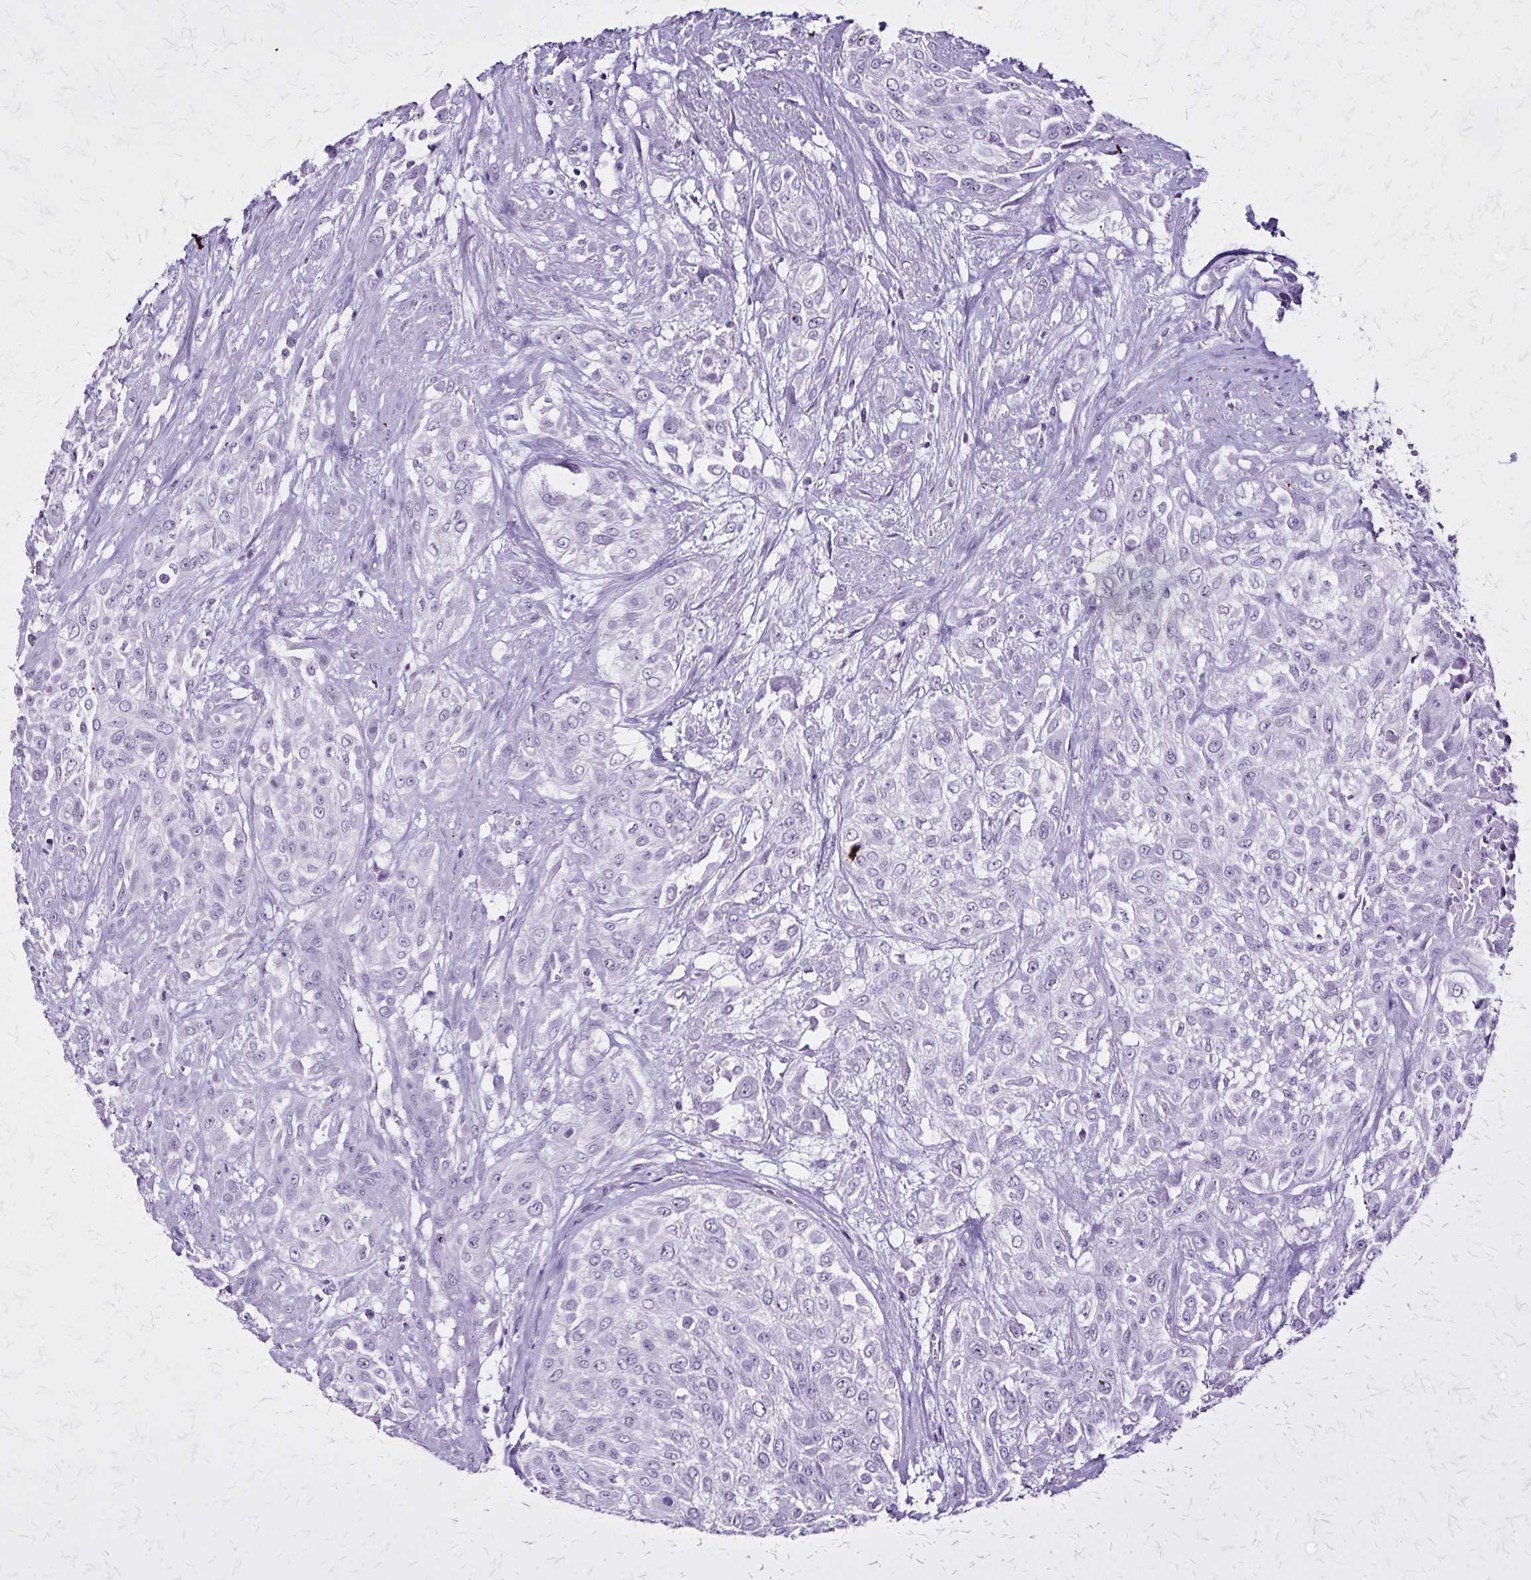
{"staining": {"intensity": "negative", "quantity": "none", "location": "none"}, "tissue": "urothelial cancer", "cell_type": "Tumor cells", "image_type": "cancer", "snomed": [{"axis": "morphology", "description": "Urothelial carcinoma, High grade"}, {"axis": "topography", "description": "Urinary bladder"}], "caption": "Tumor cells are negative for protein expression in human high-grade urothelial carcinoma.", "gene": "KRT2", "patient": {"sex": "male", "age": 57}}